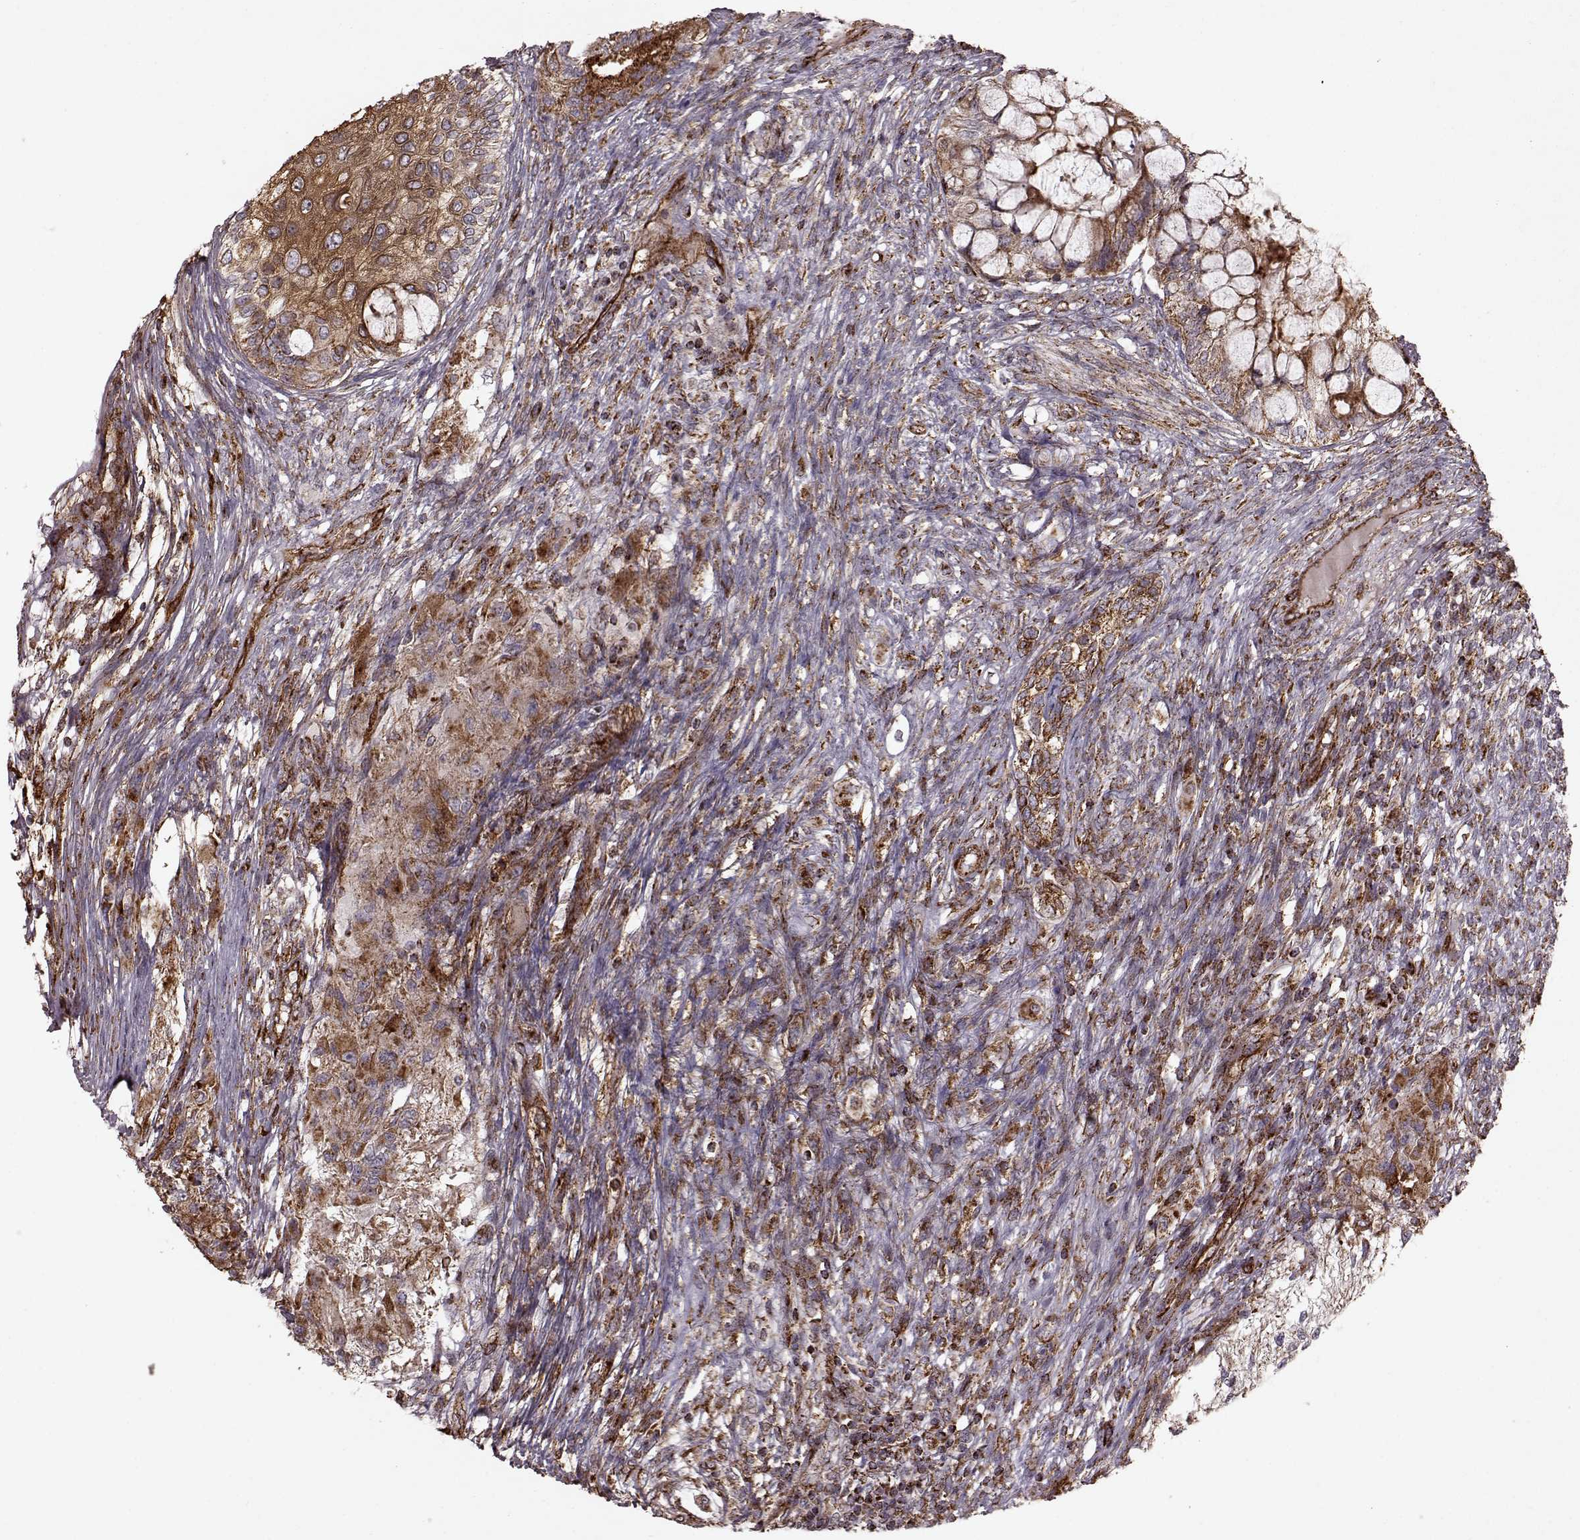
{"staining": {"intensity": "moderate", "quantity": ">75%", "location": "cytoplasmic/membranous"}, "tissue": "testis cancer", "cell_type": "Tumor cells", "image_type": "cancer", "snomed": [{"axis": "morphology", "description": "Seminoma, NOS"}, {"axis": "morphology", "description": "Carcinoma, Embryonal, NOS"}, {"axis": "topography", "description": "Testis"}], "caption": "The immunohistochemical stain highlights moderate cytoplasmic/membranous positivity in tumor cells of testis cancer (seminoma) tissue.", "gene": "FXN", "patient": {"sex": "male", "age": 41}}